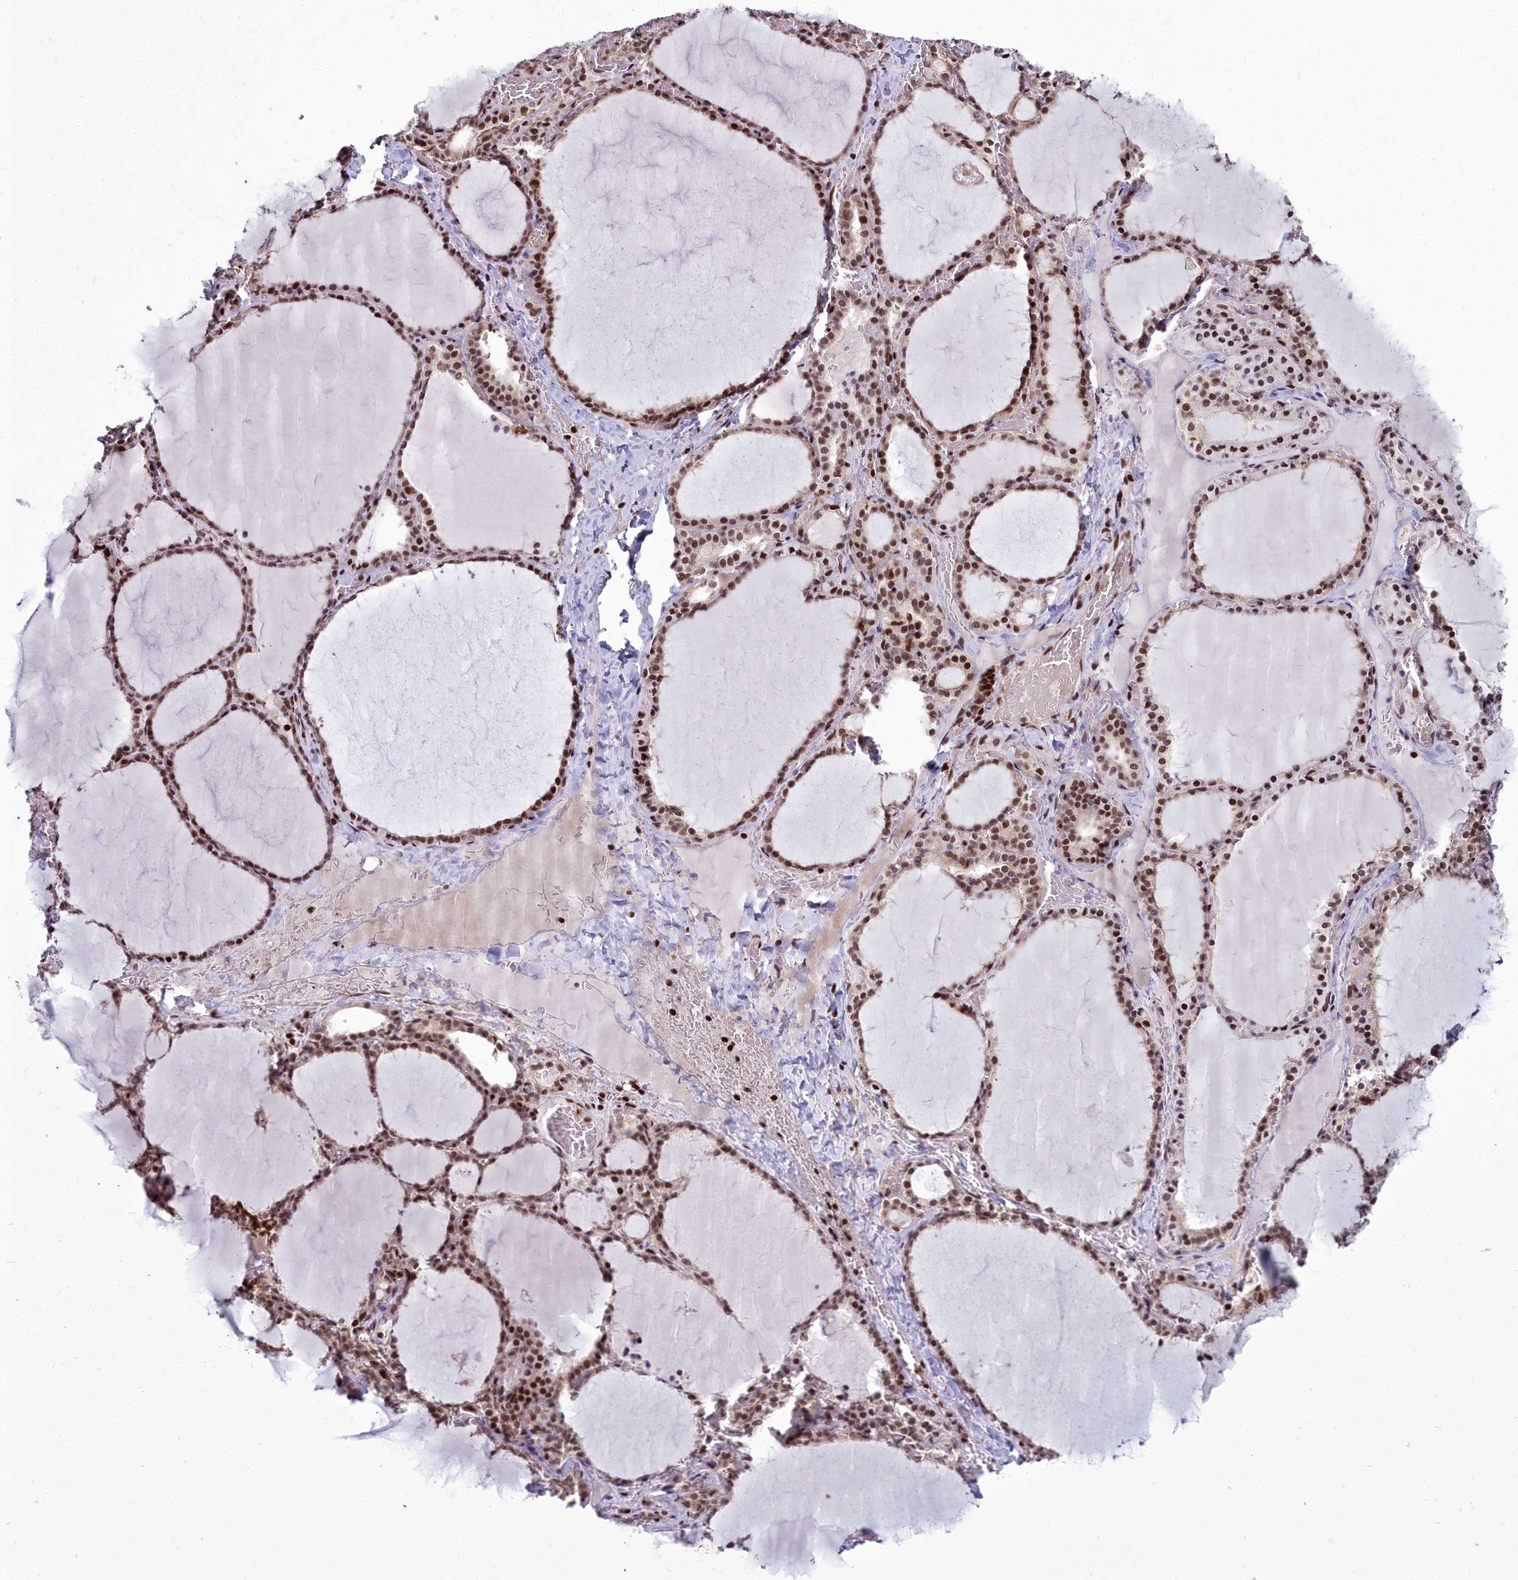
{"staining": {"intensity": "strong", "quantity": ">75%", "location": "nuclear"}, "tissue": "thyroid gland", "cell_type": "Glandular cells", "image_type": "normal", "snomed": [{"axis": "morphology", "description": "Normal tissue, NOS"}, {"axis": "topography", "description": "Thyroid gland"}], "caption": "A high amount of strong nuclear expression is seen in approximately >75% of glandular cells in benign thyroid gland.", "gene": "GMEB1", "patient": {"sex": "female", "age": 39}}